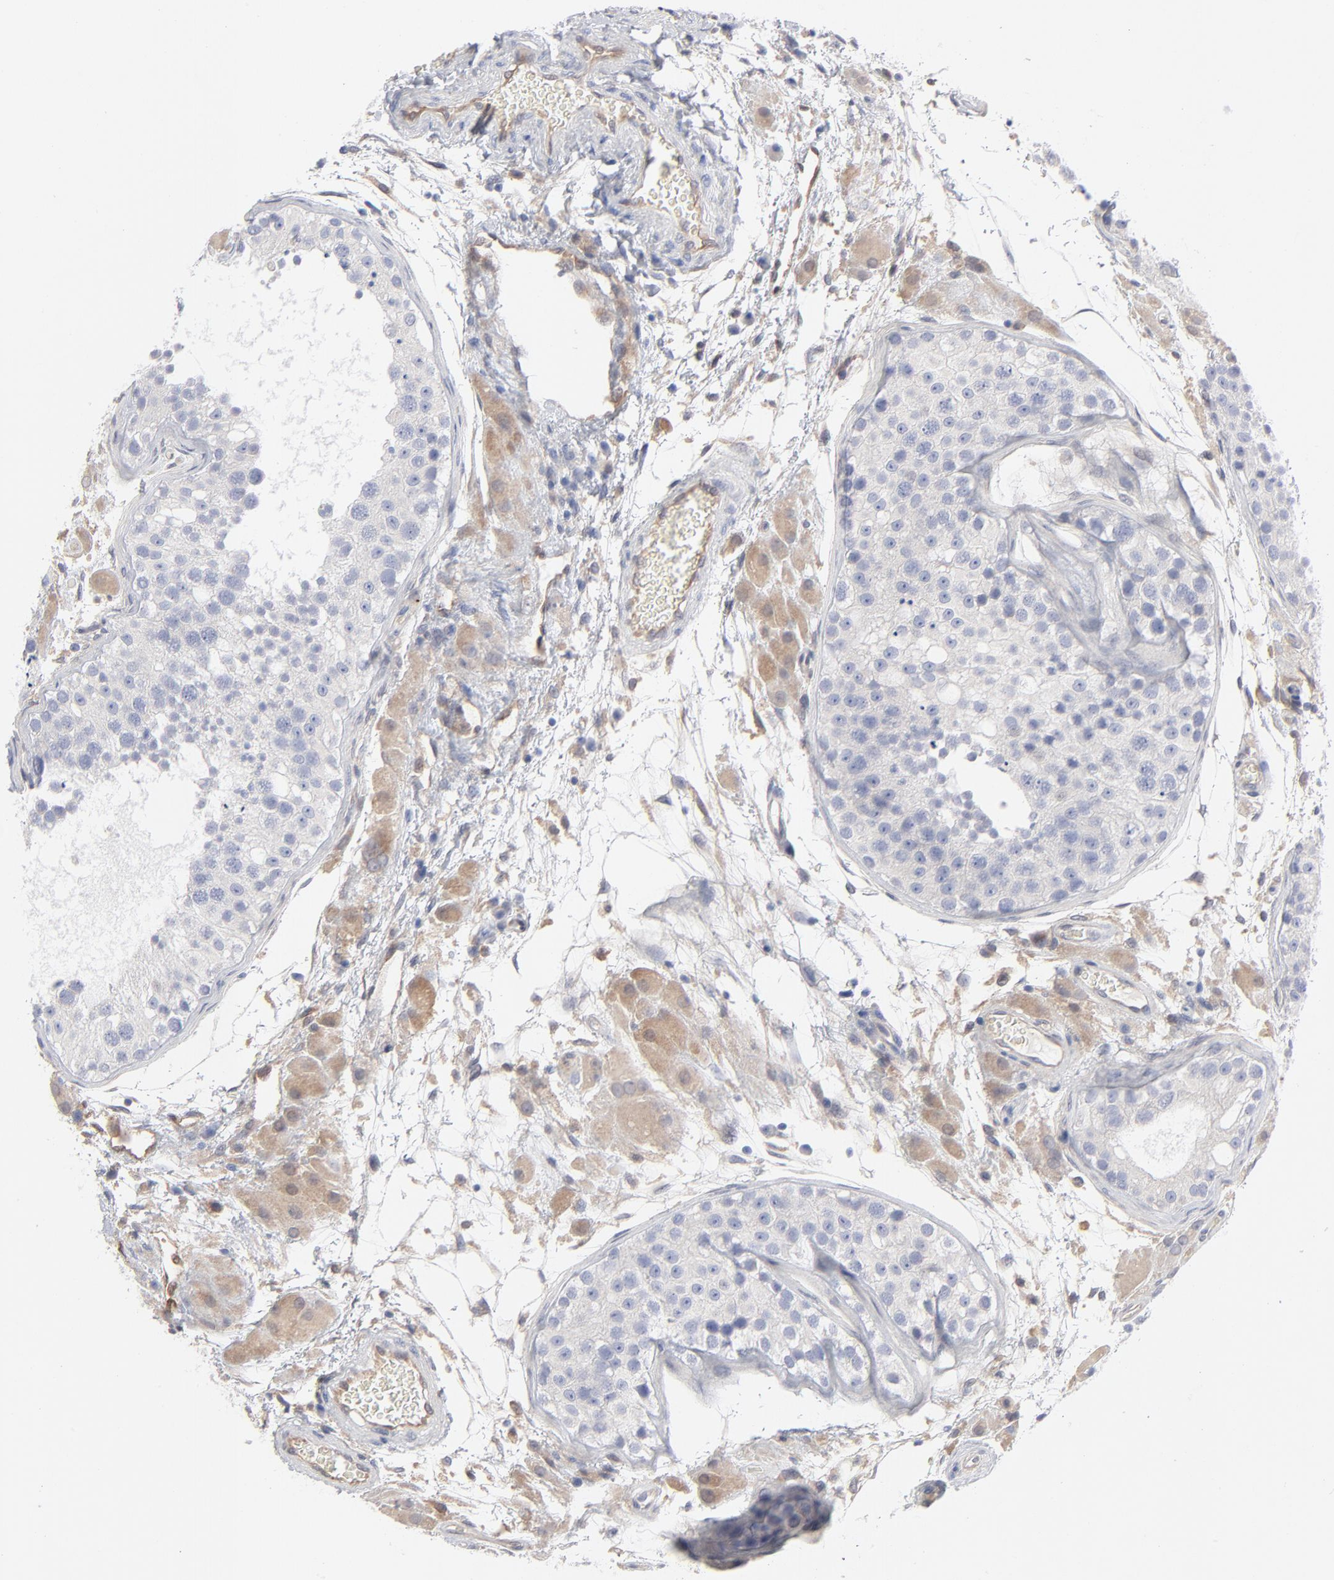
{"staining": {"intensity": "negative", "quantity": "none", "location": "none"}, "tissue": "testis", "cell_type": "Cells in seminiferous ducts", "image_type": "normal", "snomed": [{"axis": "morphology", "description": "Normal tissue, NOS"}, {"axis": "topography", "description": "Testis"}], "caption": "Cells in seminiferous ducts show no significant protein expression in normal testis. Brightfield microscopy of IHC stained with DAB (brown) and hematoxylin (blue), captured at high magnification.", "gene": "ARRB1", "patient": {"sex": "male", "age": 26}}